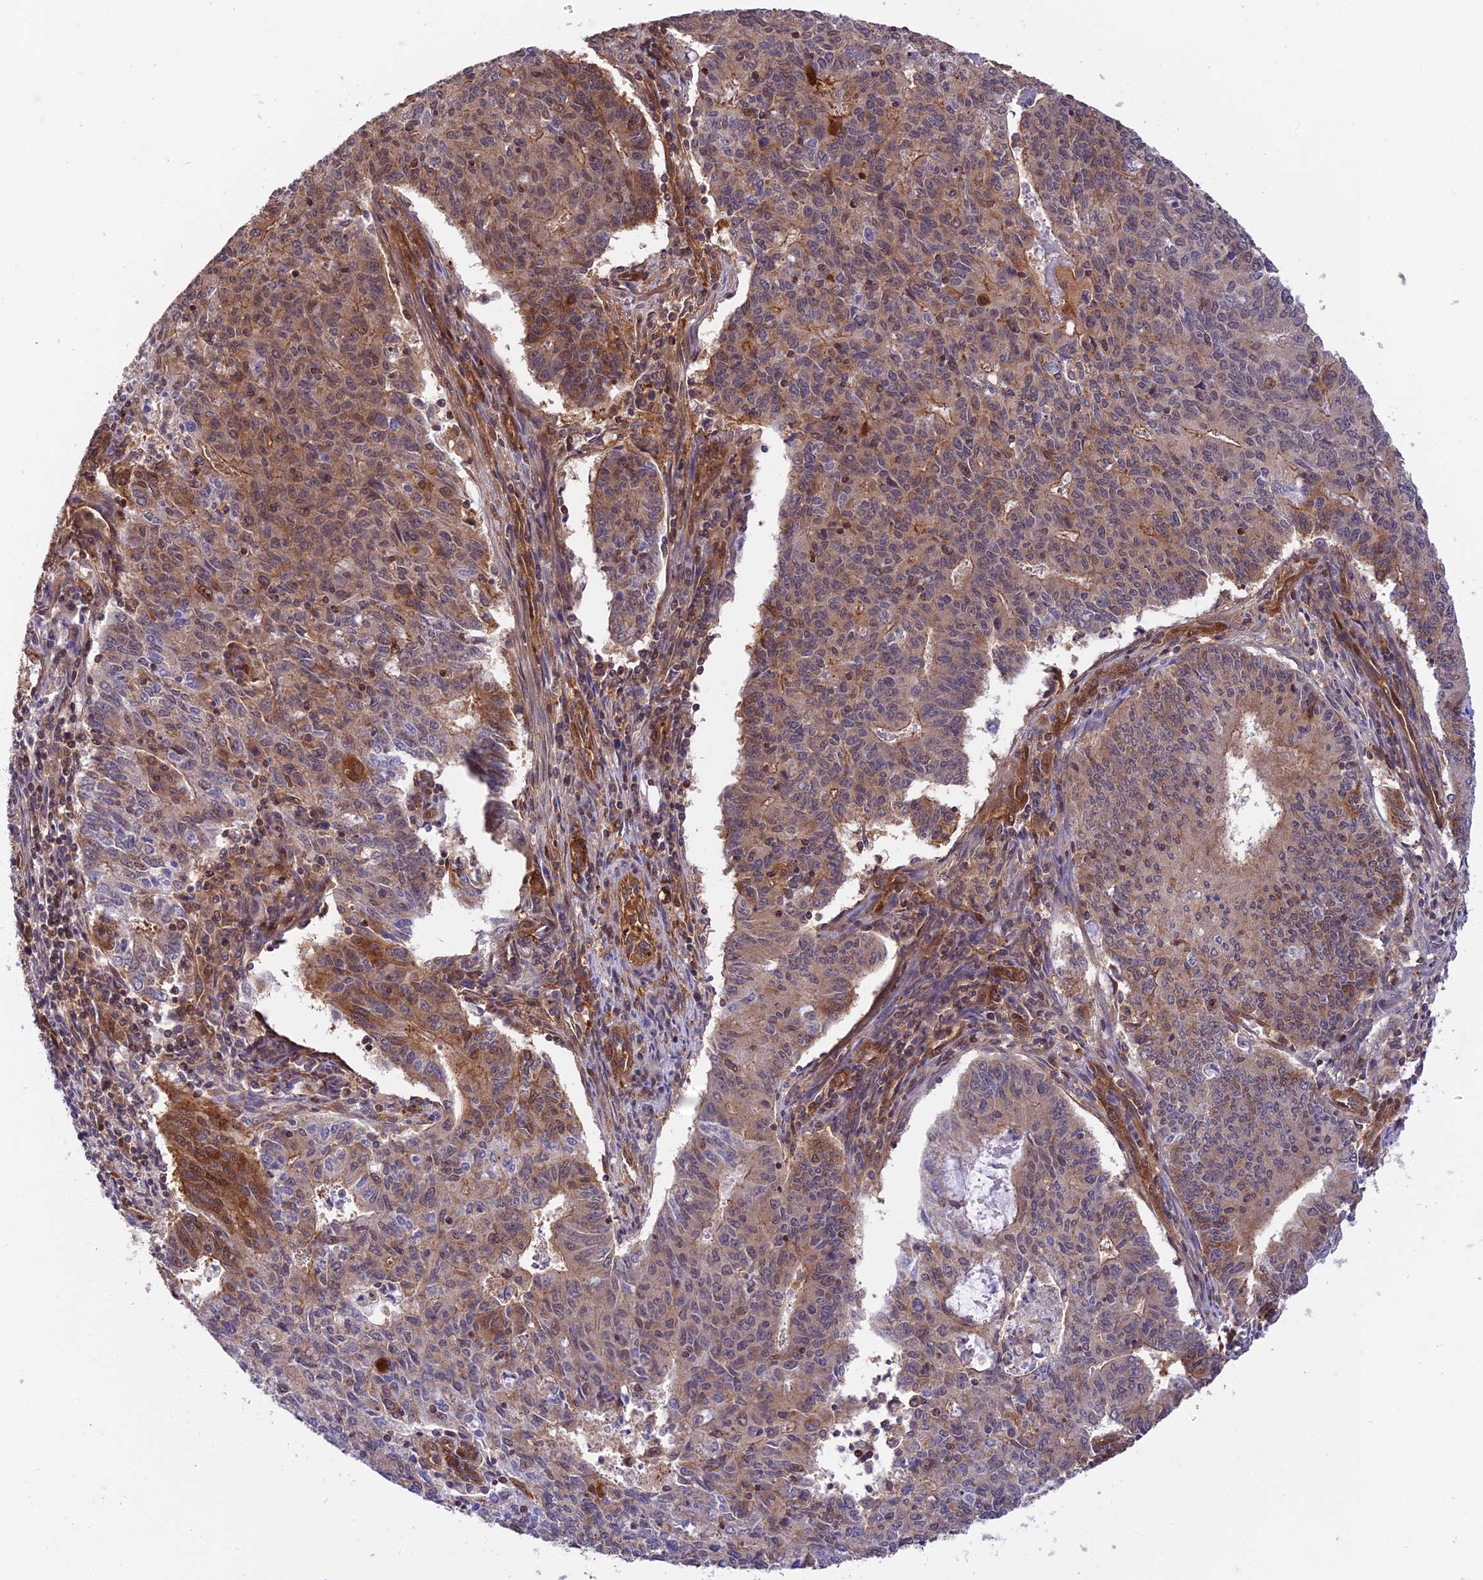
{"staining": {"intensity": "strong", "quantity": "<25%", "location": "cytoplasmic/membranous"}, "tissue": "endometrial cancer", "cell_type": "Tumor cells", "image_type": "cancer", "snomed": [{"axis": "morphology", "description": "Adenocarcinoma, NOS"}, {"axis": "topography", "description": "Endometrium"}], "caption": "High-power microscopy captured an immunohistochemistry (IHC) micrograph of endometrial adenocarcinoma, revealing strong cytoplasmic/membranous positivity in about <25% of tumor cells.", "gene": "EVI5L", "patient": {"sex": "female", "age": 59}}